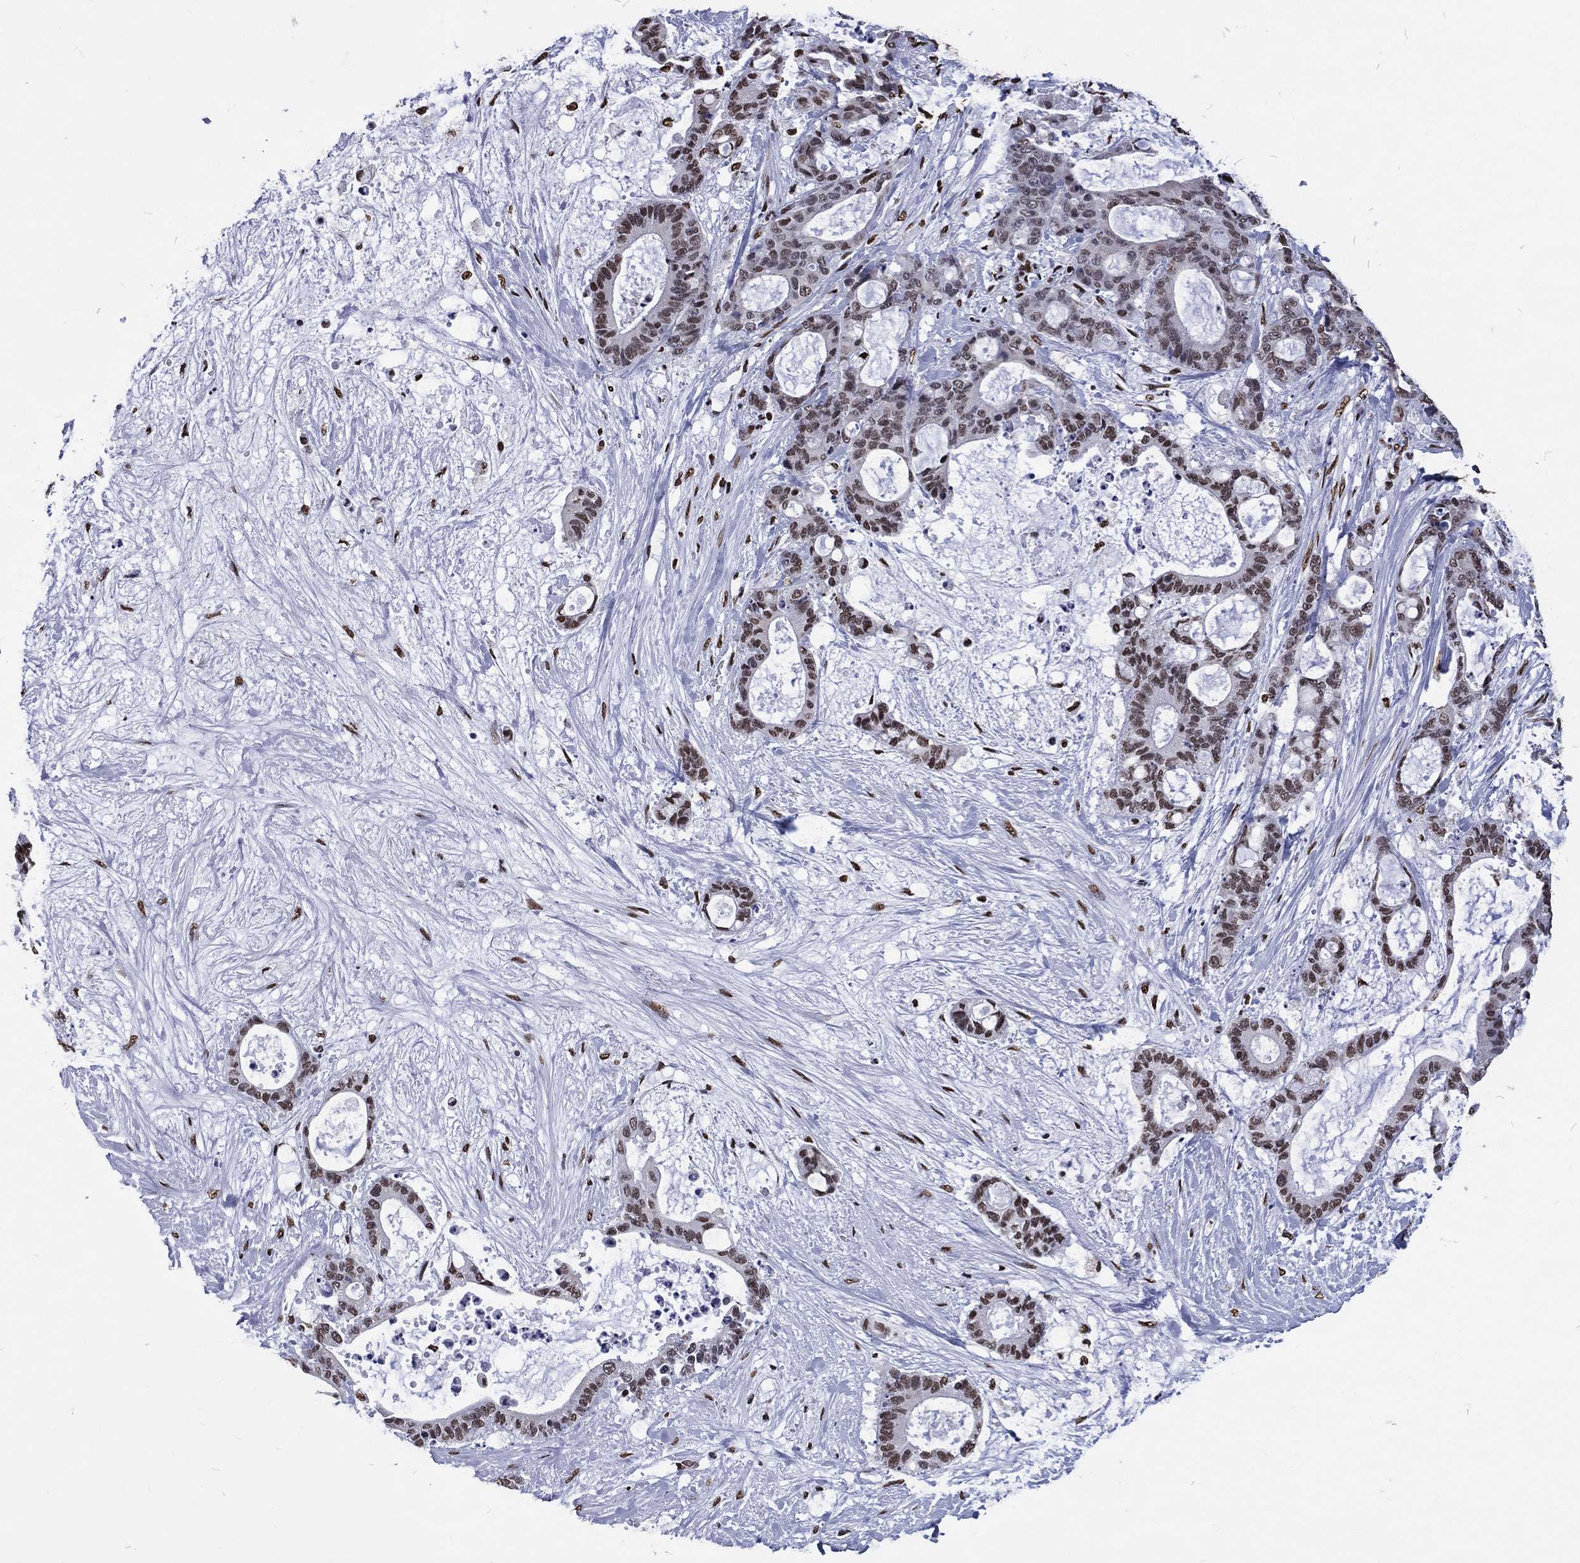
{"staining": {"intensity": "moderate", "quantity": ">75%", "location": "nuclear"}, "tissue": "liver cancer", "cell_type": "Tumor cells", "image_type": "cancer", "snomed": [{"axis": "morphology", "description": "Normal tissue, NOS"}, {"axis": "morphology", "description": "Cholangiocarcinoma"}, {"axis": "topography", "description": "Liver"}, {"axis": "topography", "description": "Peripheral nerve tissue"}], "caption": "Protein staining exhibits moderate nuclear positivity in about >75% of tumor cells in liver cancer (cholangiocarcinoma).", "gene": "RETREG2", "patient": {"sex": "female", "age": 73}}